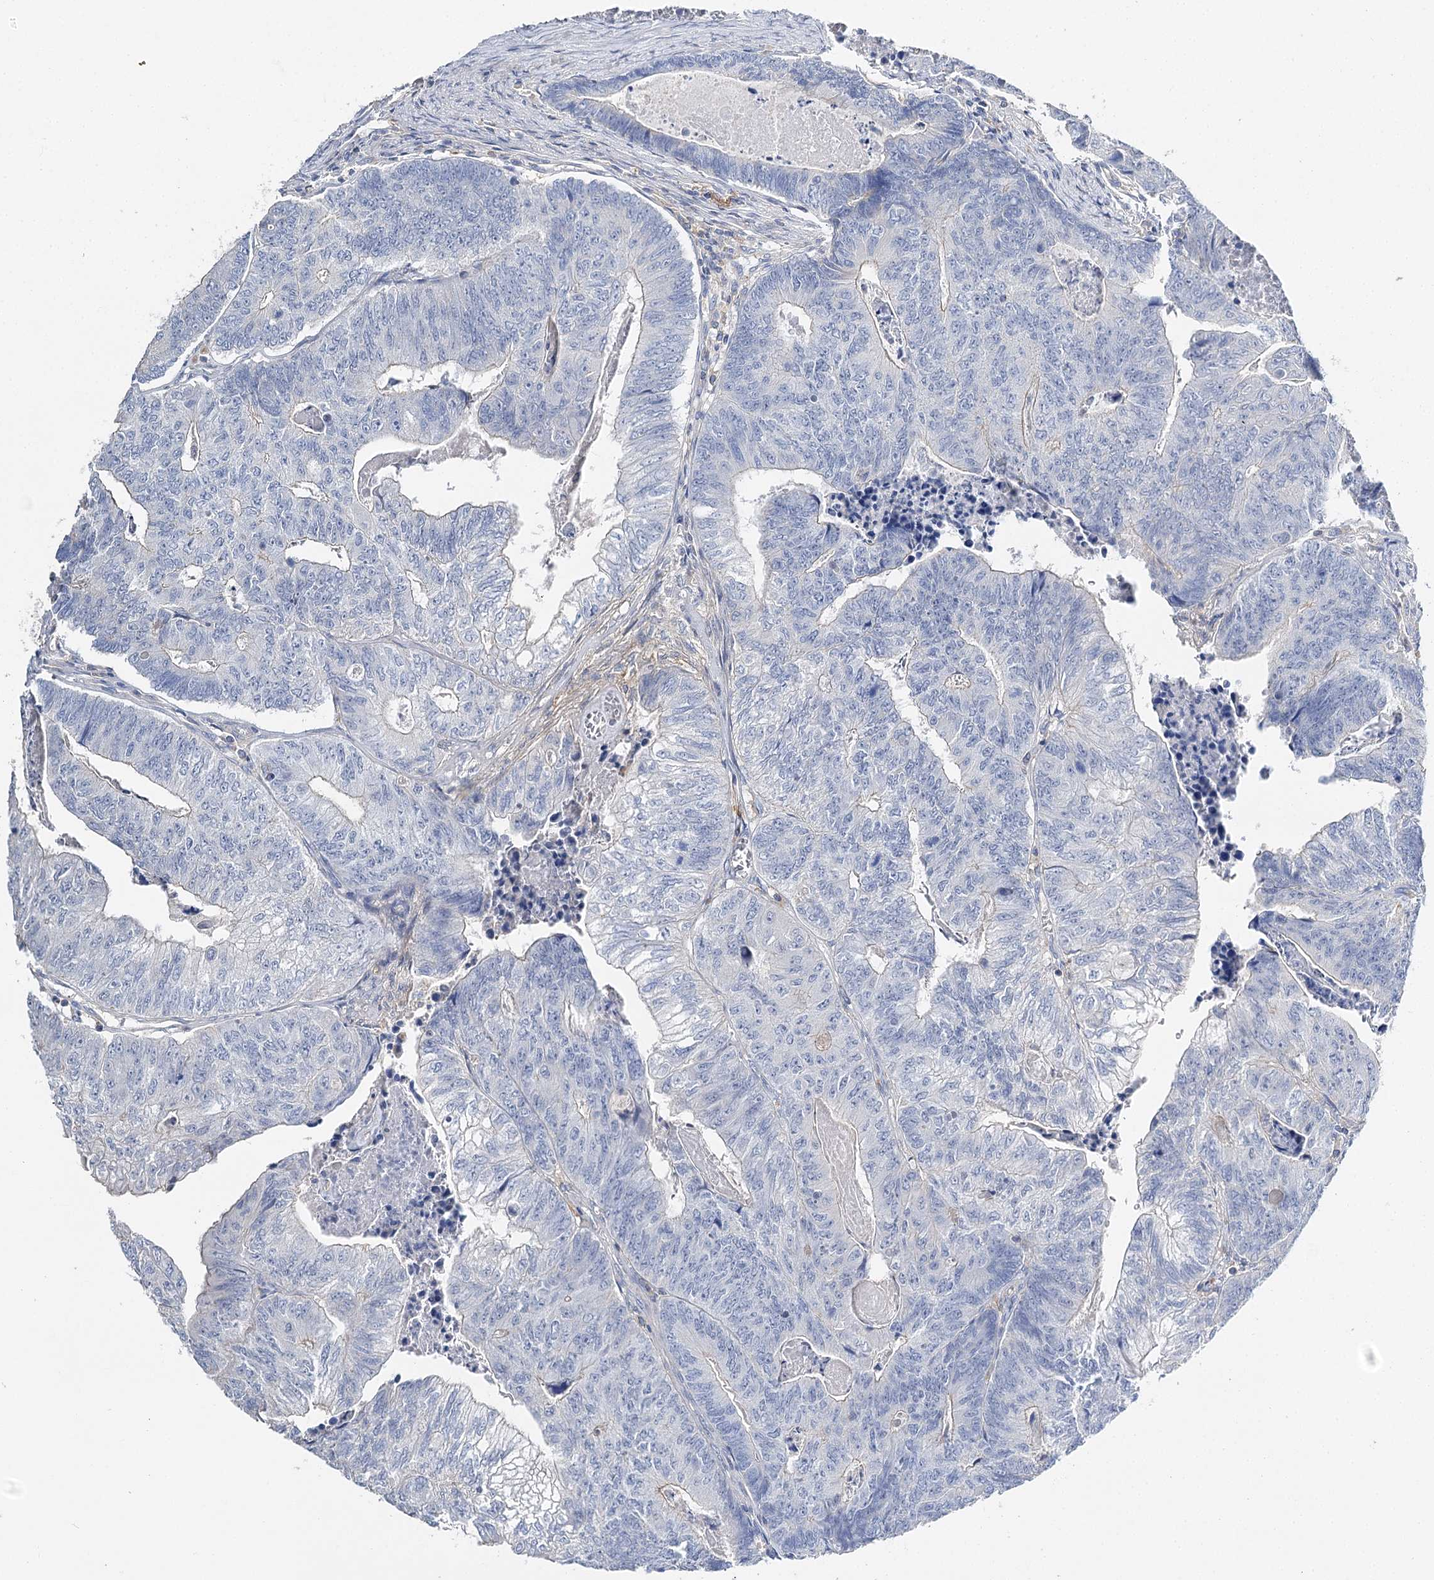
{"staining": {"intensity": "negative", "quantity": "none", "location": "none"}, "tissue": "colorectal cancer", "cell_type": "Tumor cells", "image_type": "cancer", "snomed": [{"axis": "morphology", "description": "Adenocarcinoma, NOS"}, {"axis": "topography", "description": "Colon"}], "caption": "There is no significant positivity in tumor cells of colorectal cancer (adenocarcinoma).", "gene": "EPYC", "patient": {"sex": "female", "age": 67}}